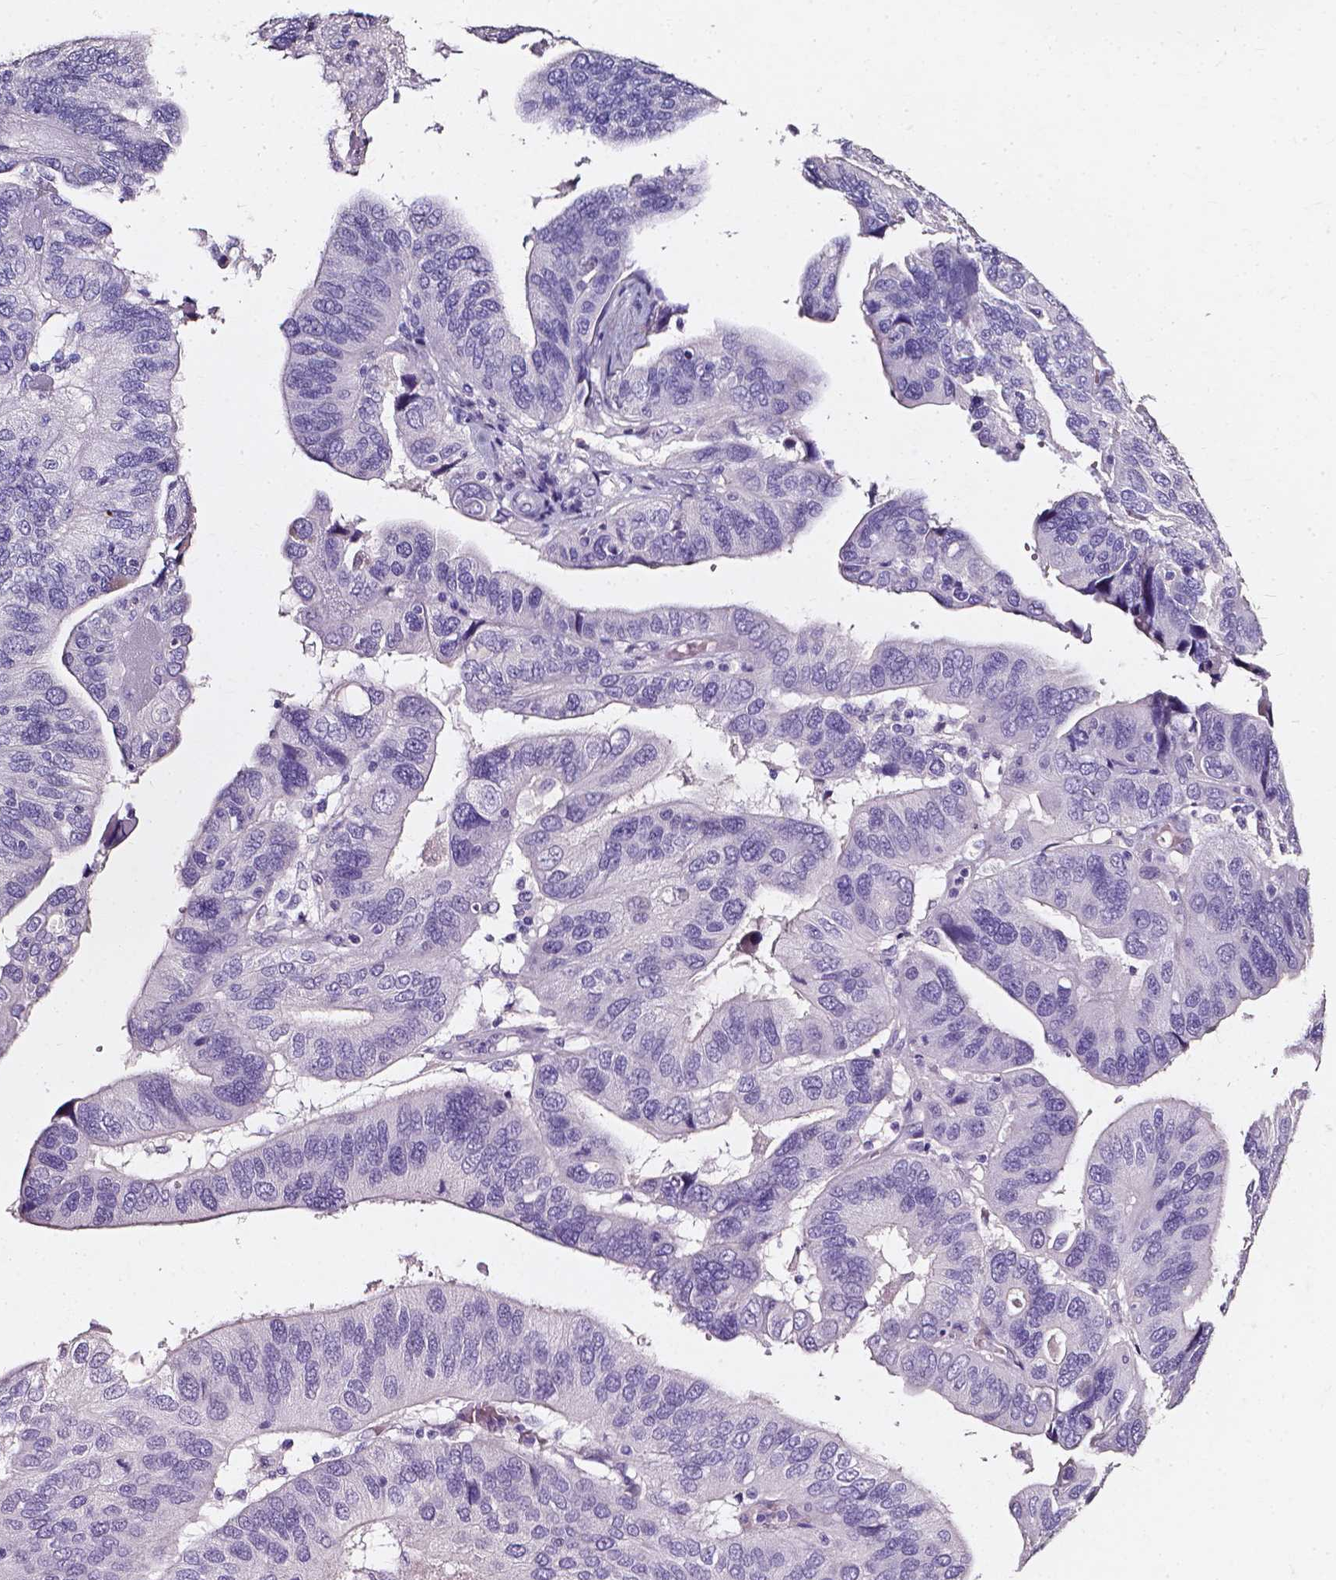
{"staining": {"intensity": "negative", "quantity": "none", "location": "none"}, "tissue": "ovarian cancer", "cell_type": "Tumor cells", "image_type": "cancer", "snomed": [{"axis": "morphology", "description": "Cystadenocarcinoma, serous, NOS"}, {"axis": "topography", "description": "Ovary"}], "caption": "Immunohistochemical staining of human ovarian serous cystadenocarcinoma exhibits no significant expression in tumor cells.", "gene": "AKR1B10", "patient": {"sex": "female", "age": 79}}